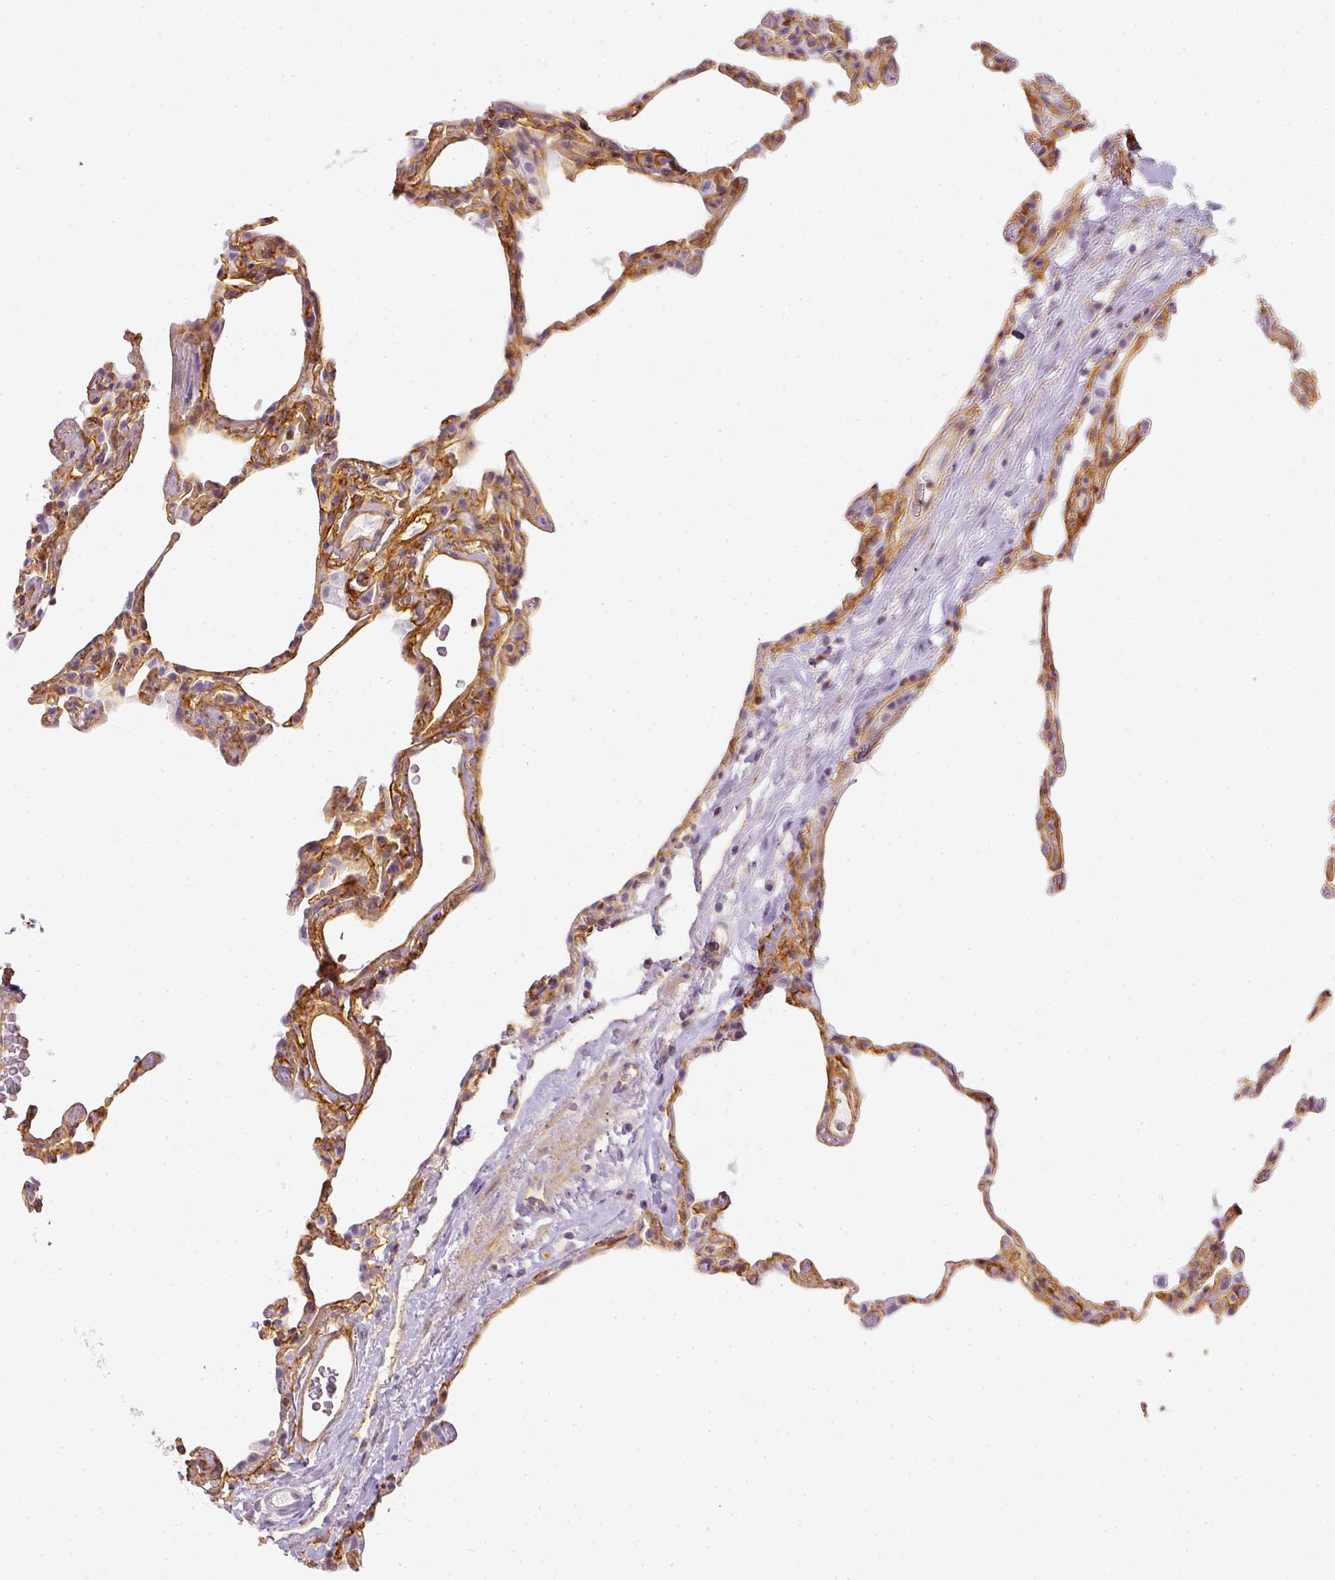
{"staining": {"intensity": "moderate", "quantity": "25%-75%", "location": "cytoplasmic/membranous"}, "tissue": "lung", "cell_type": "Alveolar cells", "image_type": "normal", "snomed": [{"axis": "morphology", "description": "Normal tissue, NOS"}, {"axis": "topography", "description": "Lung"}], "caption": "A micrograph of human lung stained for a protein shows moderate cytoplasmic/membranous brown staining in alveolar cells.", "gene": "TMEM42", "patient": {"sex": "female", "age": 57}}